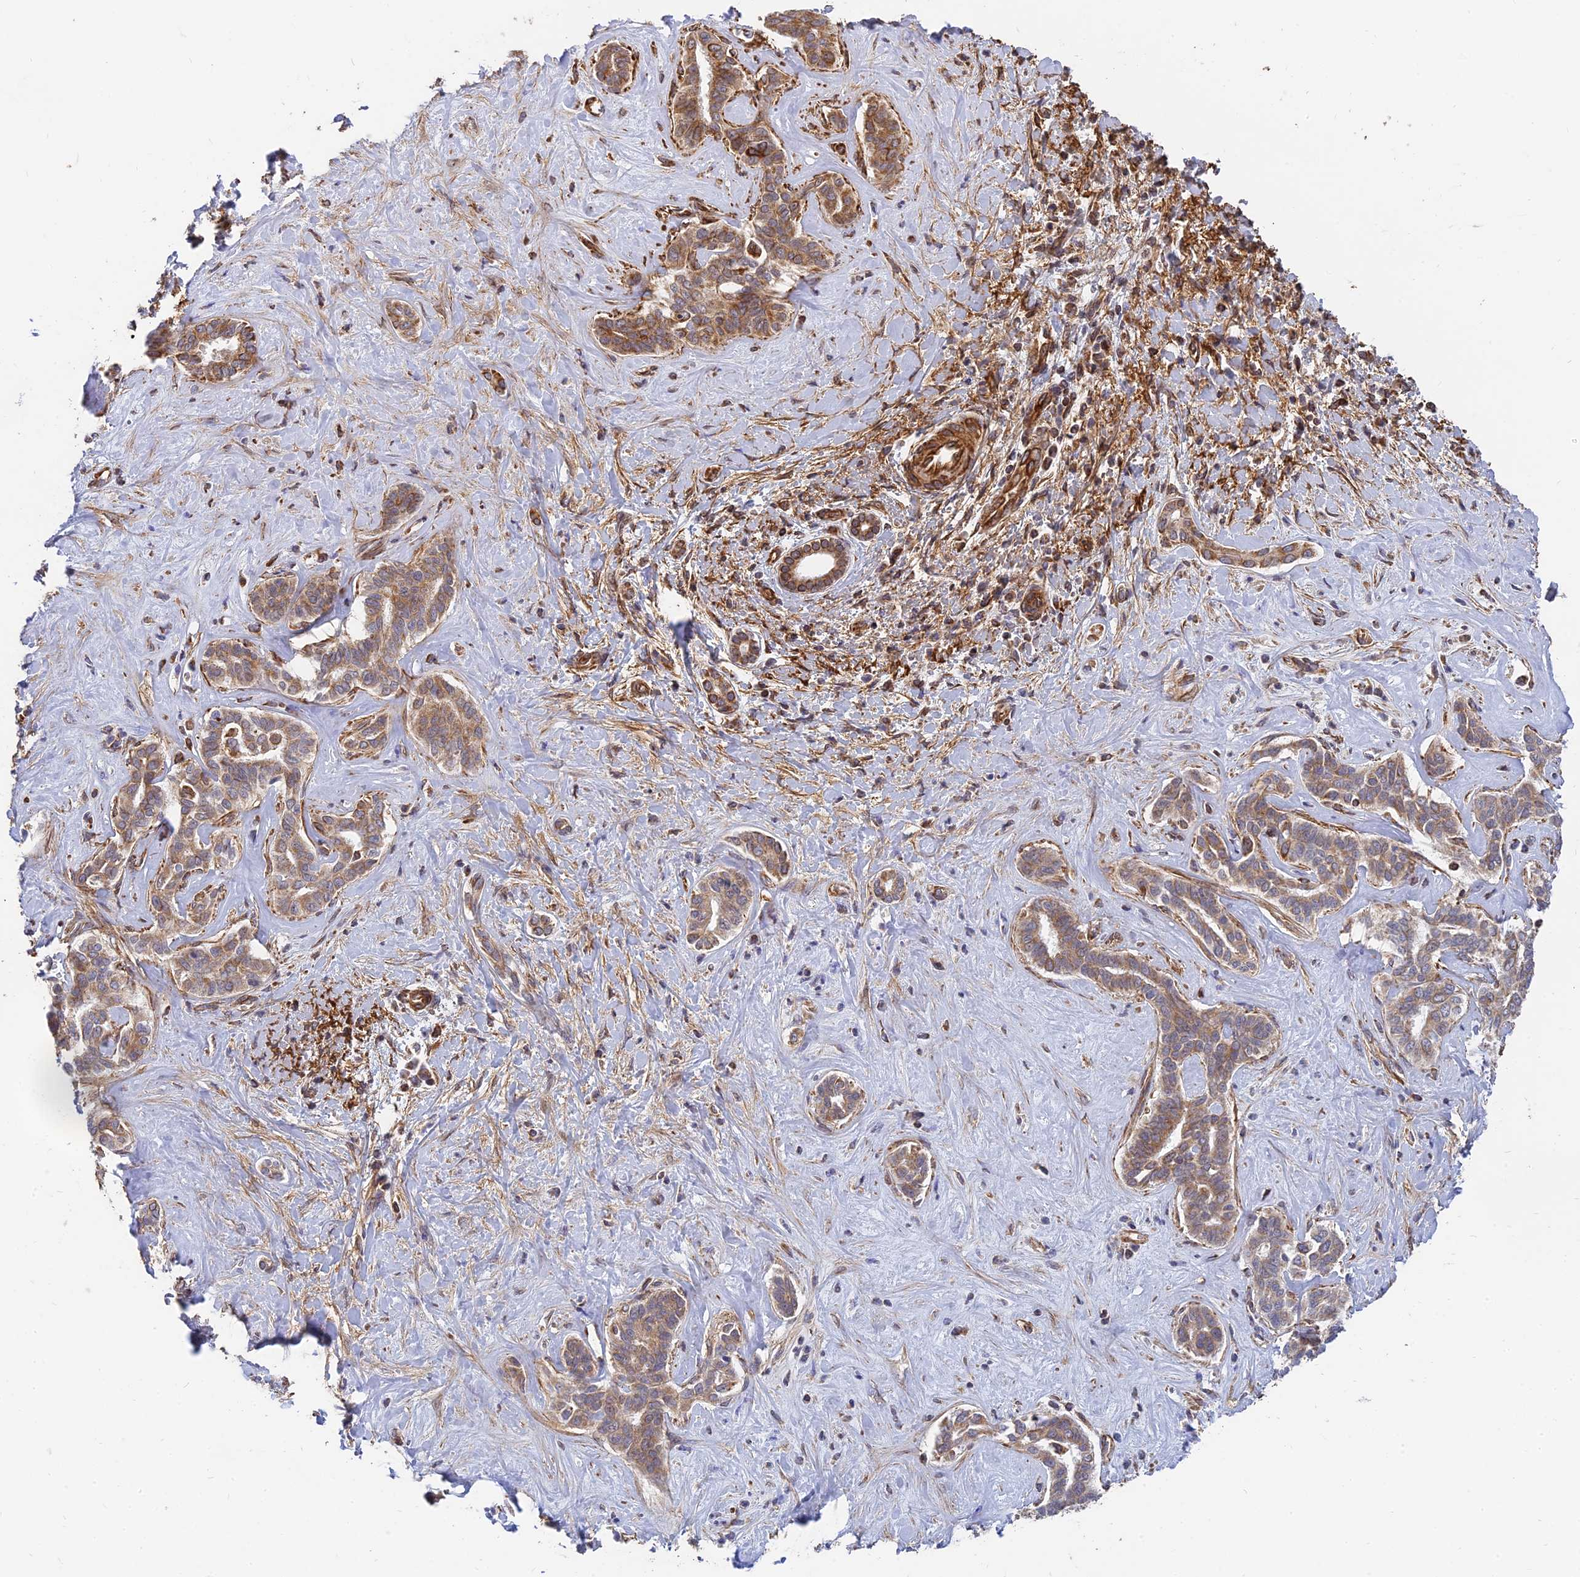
{"staining": {"intensity": "moderate", "quantity": ">75%", "location": "cytoplasmic/membranous"}, "tissue": "liver cancer", "cell_type": "Tumor cells", "image_type": "cancer", "snomed": [{"axis": "morphology", "description": "Cholangiocarcinoma"}, {"axis": "topography", "description": "Liver"}], "caption": "Immunohistochemistry histopathology image of liver cancer (cholangiocarcinoma) stained for a protein (brown), which demonstrates medium levels of moderate cytoplasmic/membranous expression in about >75% of tumor cells.", "gene": "DSTYK", "patient": {"sex": "female", "age": 77}}